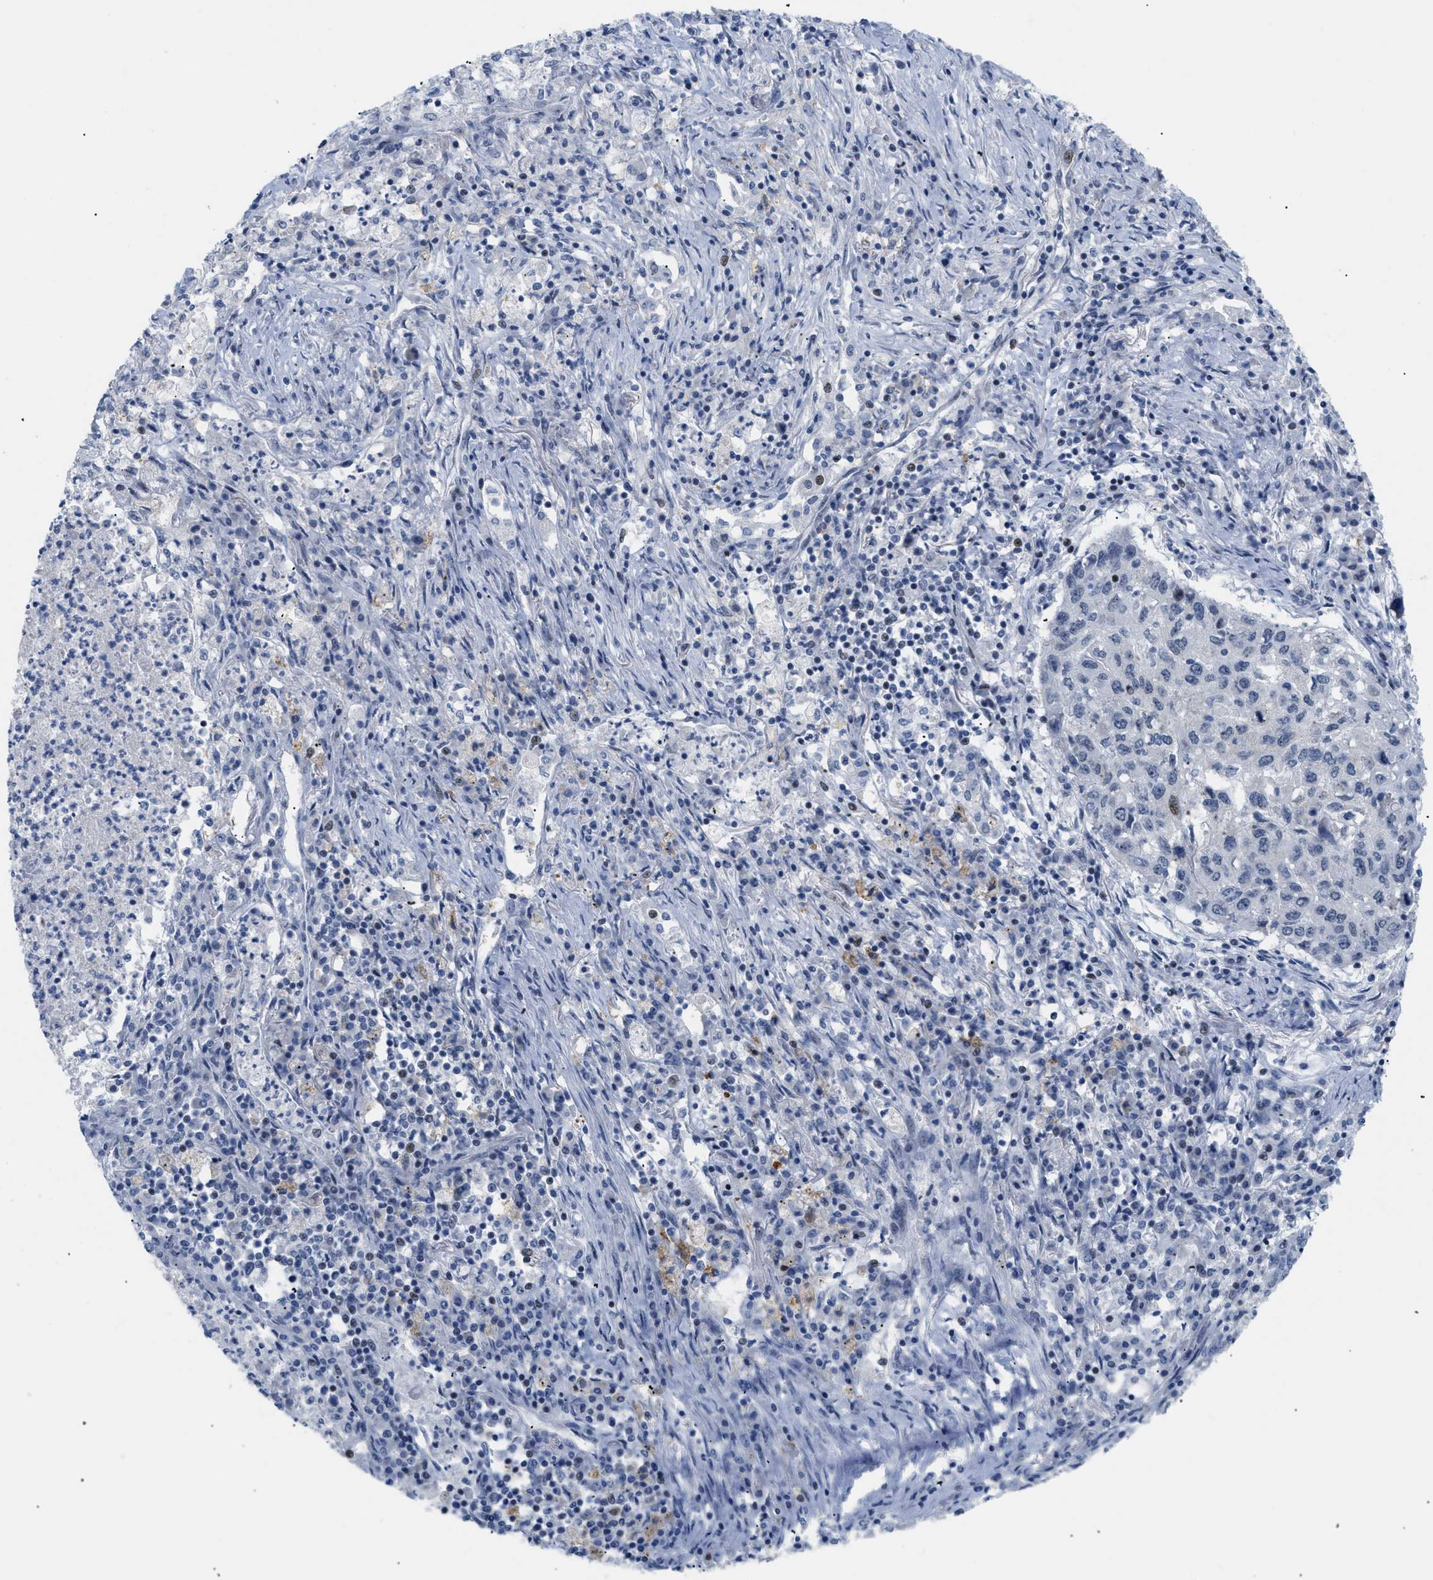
{"staining": {"intensity": "negative", "quantity": "none", "location": "none"}, "tissue": "lung cancer", "cell_type": "Tumor cells", "image_type": "cancer", "snomed": [{"axis": "morphology", "description": "Squamous cell carcinoma, NOS"}, {"axis": "topography", "description": "Lung"}], "caption": "Immunohistochemical staining of lung squamous cell carcinoma displays no significant staining in tumor cells.", "gene": "MED1", "patient": {"sex": "female", "age": 63}}